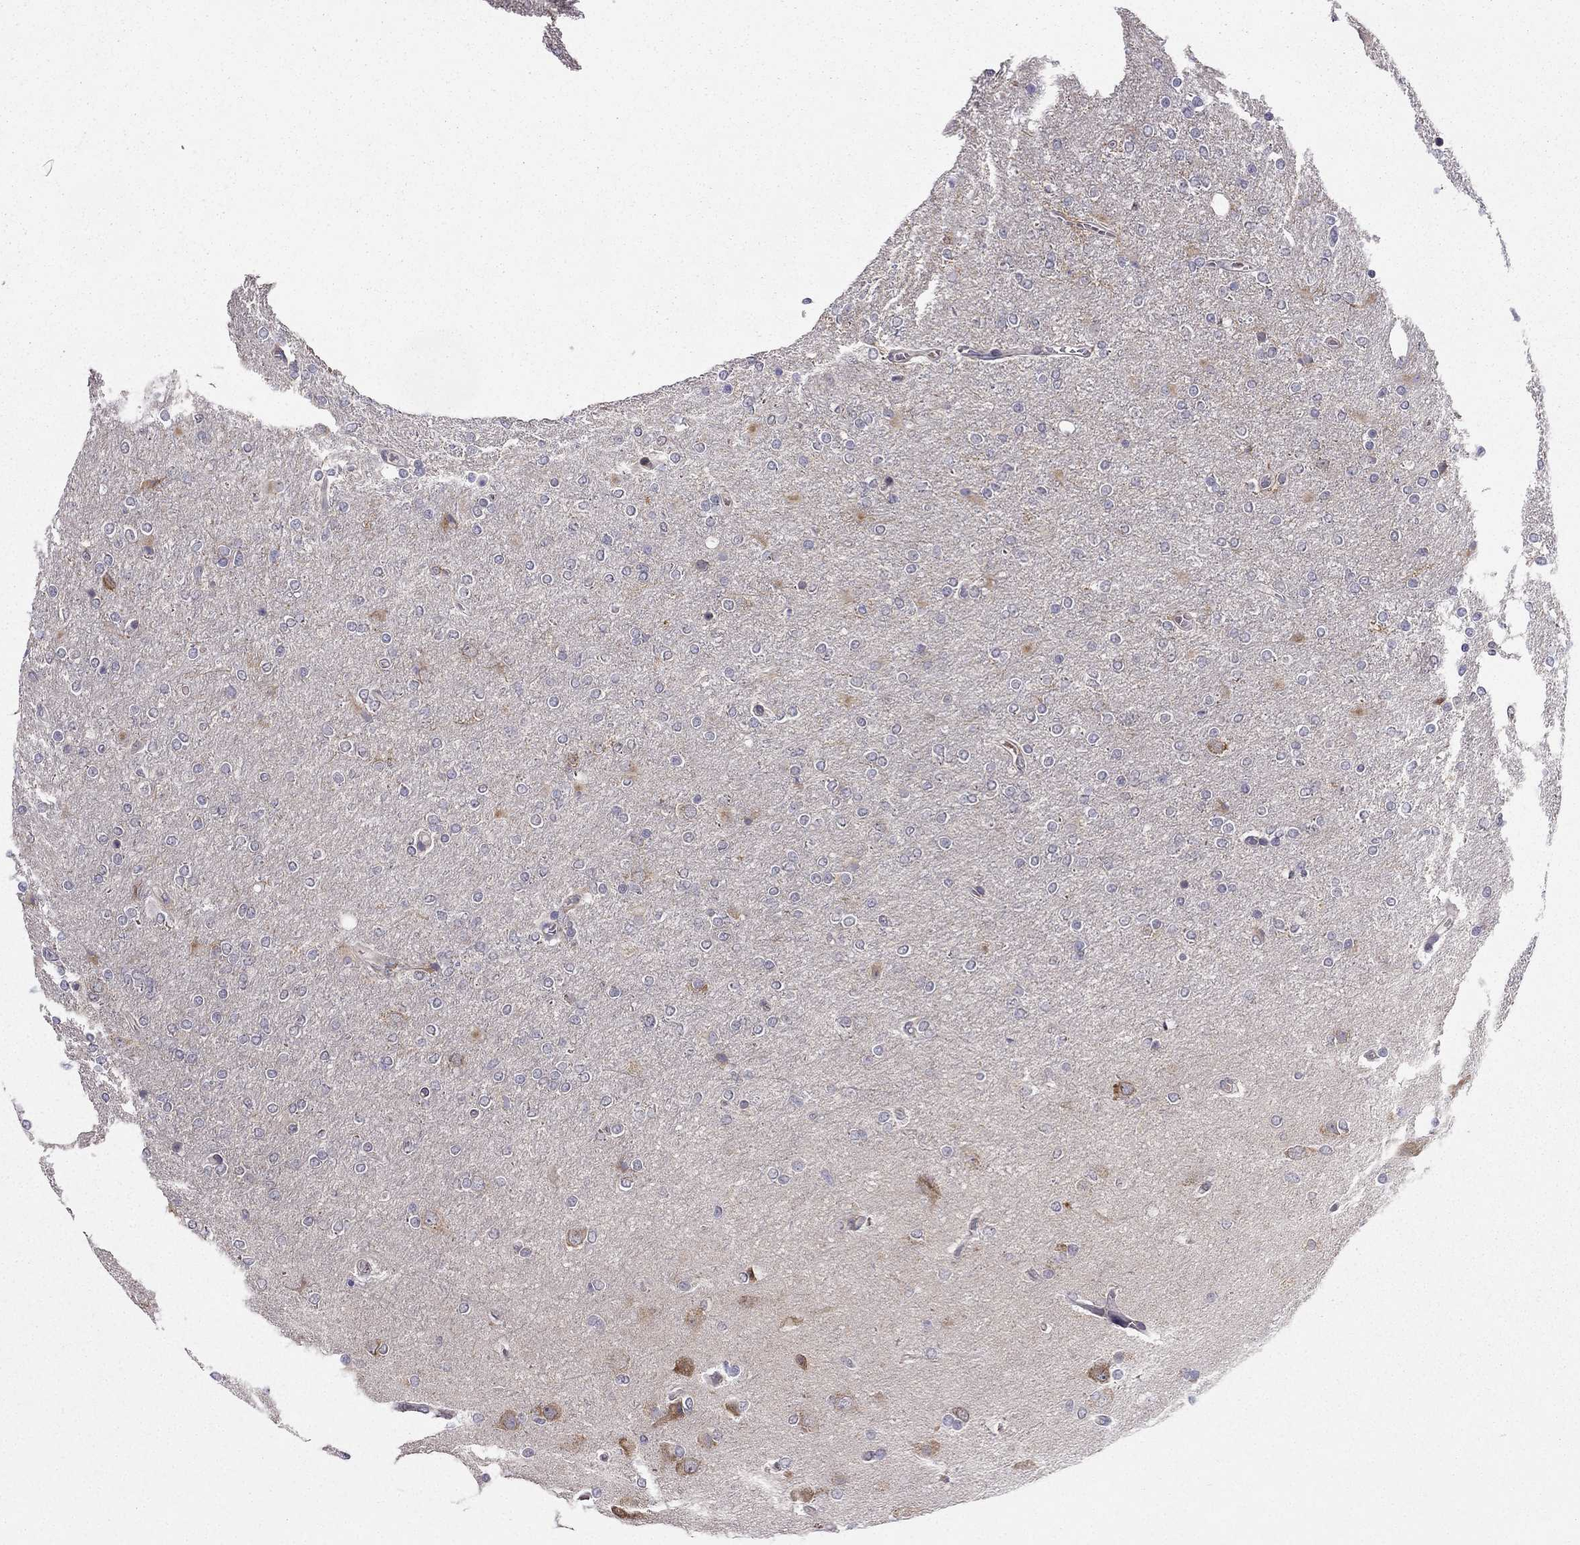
{"staining": {"intensity": "negative", "quantity": "none", "location": "none"}, "tissue": "glioma", "cell_type": "Tumor cells", "image_type": "cancer", "snomed": [{"axis": "morphology", "description": "Glioma, malignant, High grade"}, {"axis": "topography", "description": "Cerebral cortex"}], "caption": "Malignant glioma (high-grade) stained for a protein using IHC shows no expression tumor cells.", "gene": "ARHGEF28", "patient": {"sex": "male", "age": 70}}